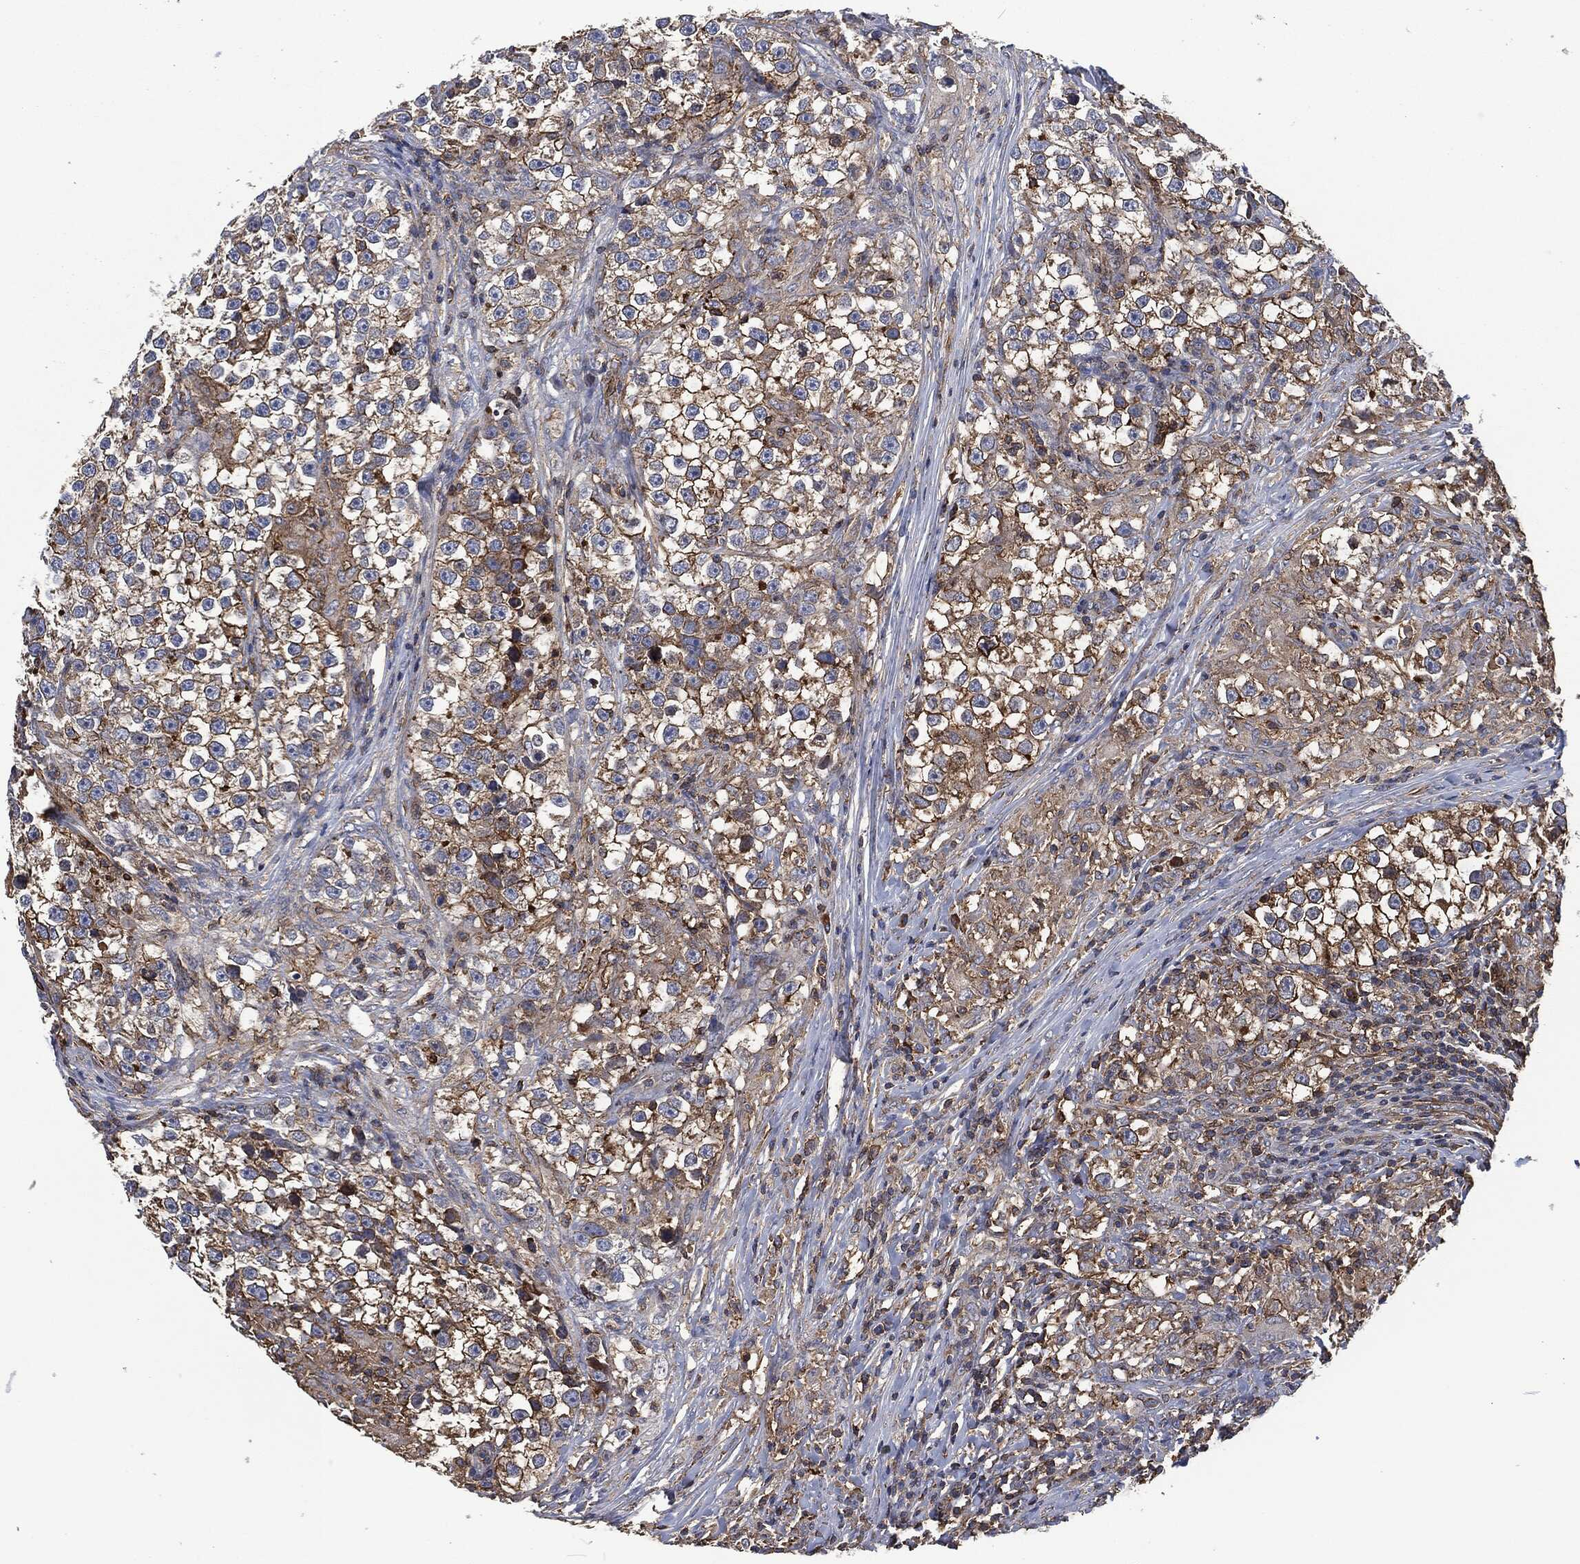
{"staining": {"intensity": "strong", "quantity": "25%-75%", "location": "cytoplasmic/membranous"}, "tissue": "testis cancer", "cell_type": "Tumor cells", "image_type": "cancer", "snomed": [{"axis": "morphology", "description": "Seminoma, NOS"}, {"axis": "topography", "description": "Testis"}], "caption": "Tumor cells demonstrate strong cytoplasmic/membranous staining in approximately 25%-75% of cells in testis seminoma.", "gene": "LGALS9", "patient": {"sex": "male", "age": 46}}